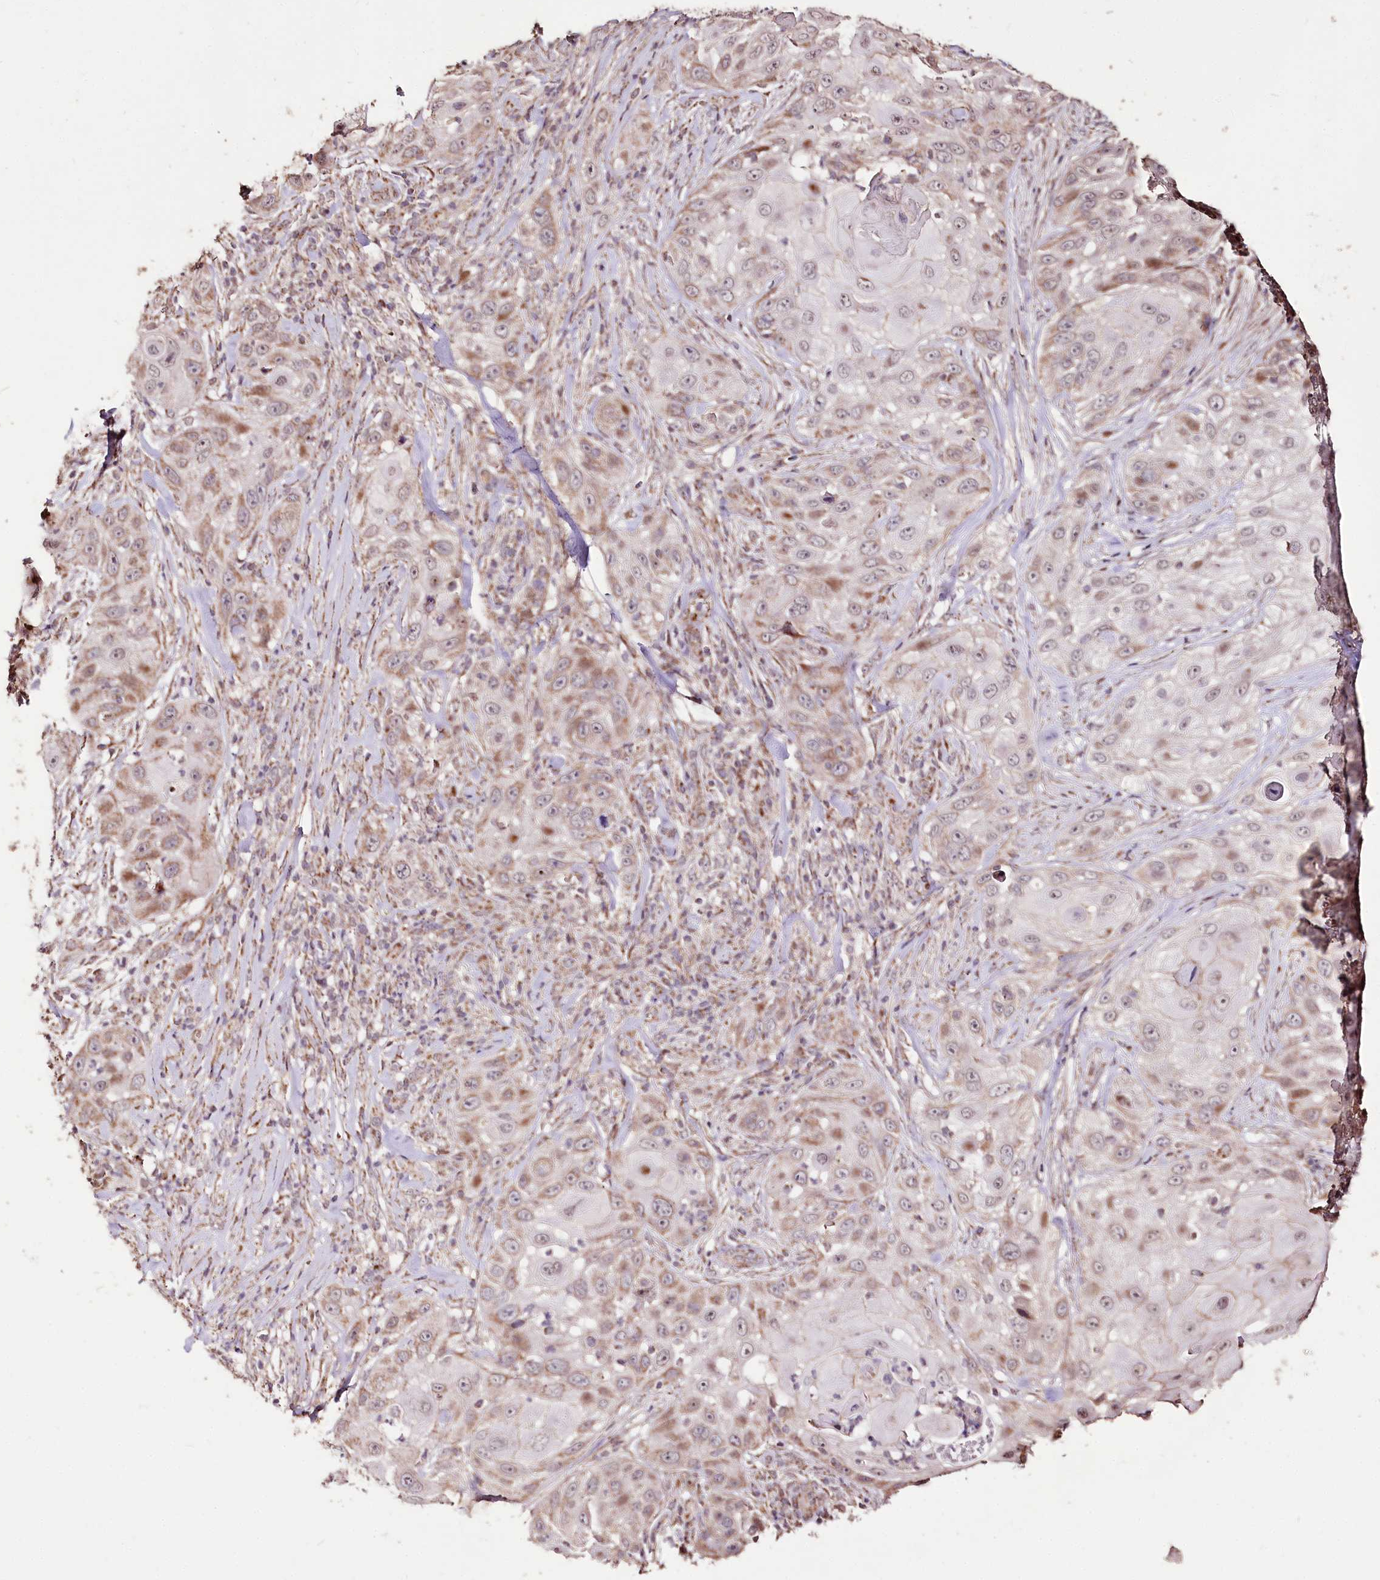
{"staining": {"intensity": "weak", "quantity": ">75%", "location": "cytoplasmic/membranous"}, "tissue": "skin cancer", "cell_type": "Tumor cells", "image_type": "cancer", "snomed": [{"axis": "morphology", "description": "Squamous cell carcinoma, NOS"}, {"axis": "topography", "description": "Skin"}], "caption": "Protein staining of skin cancer tissue demonstrates weak cytoplasmic/membranous staining in about >75% of tumor cells.", "gene": "CARD19", "patient": {"sex": "female", "age": 44}}